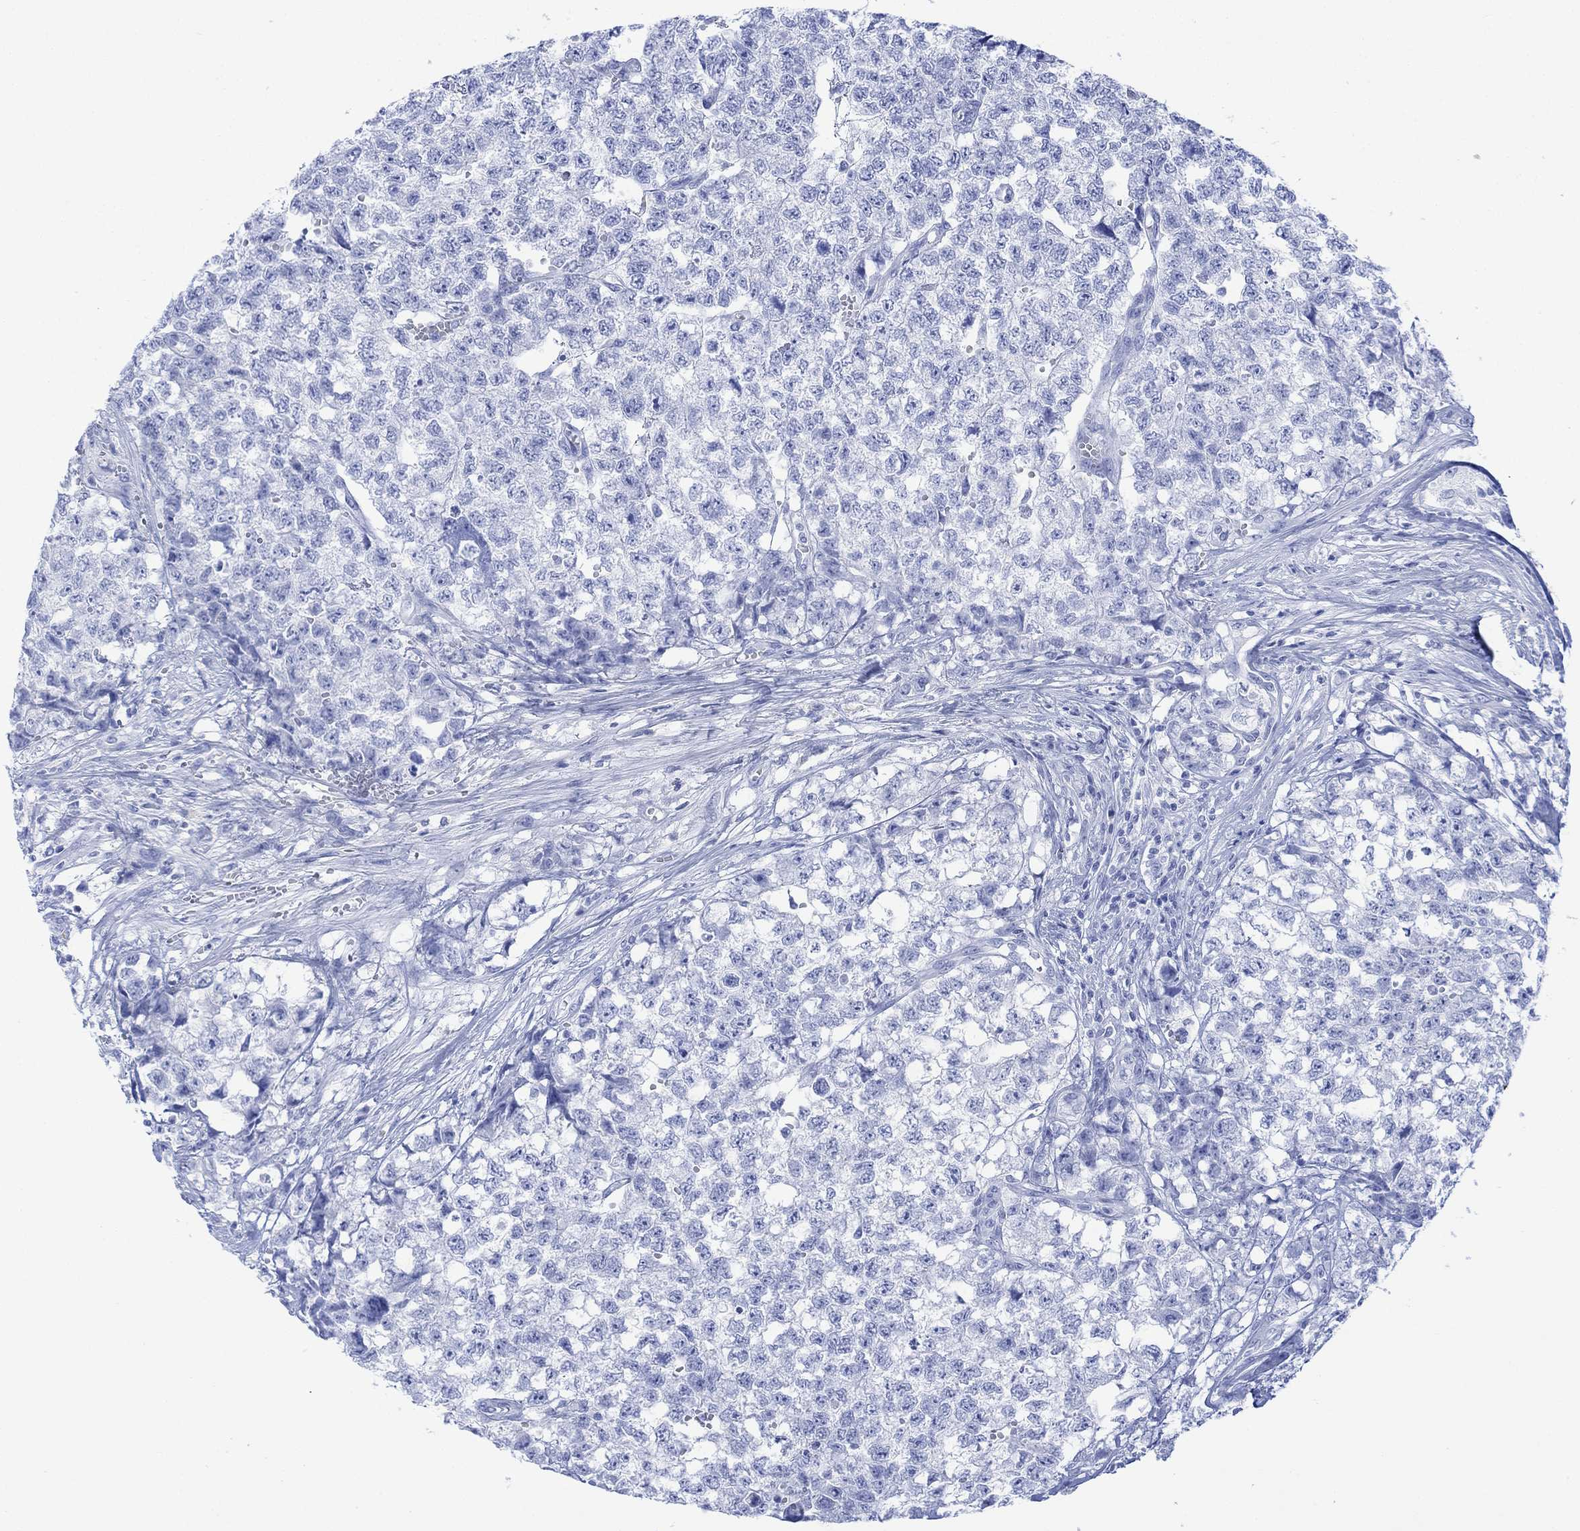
{"staining": {"intensity": "negative", "quantity": "none", "location": "none"}, "tissue": "testis cancer", "cell_type": "Tumor cells", "image_type": "cancer", "snomed": [{"axis": "morphology", "description": "Seminoma, NOS"}, {"axis": "morphology", "description": "Carcinoma, Embryonal, NOS"}, {"axis": "topography", "description": "Testis"}], "caption": "DAB immunohistochemical staining of human testis seminoma reveals no significant staining in tumor cells.", "gene": "CELF4", "patient": {"sex": "male", "age": 22}}